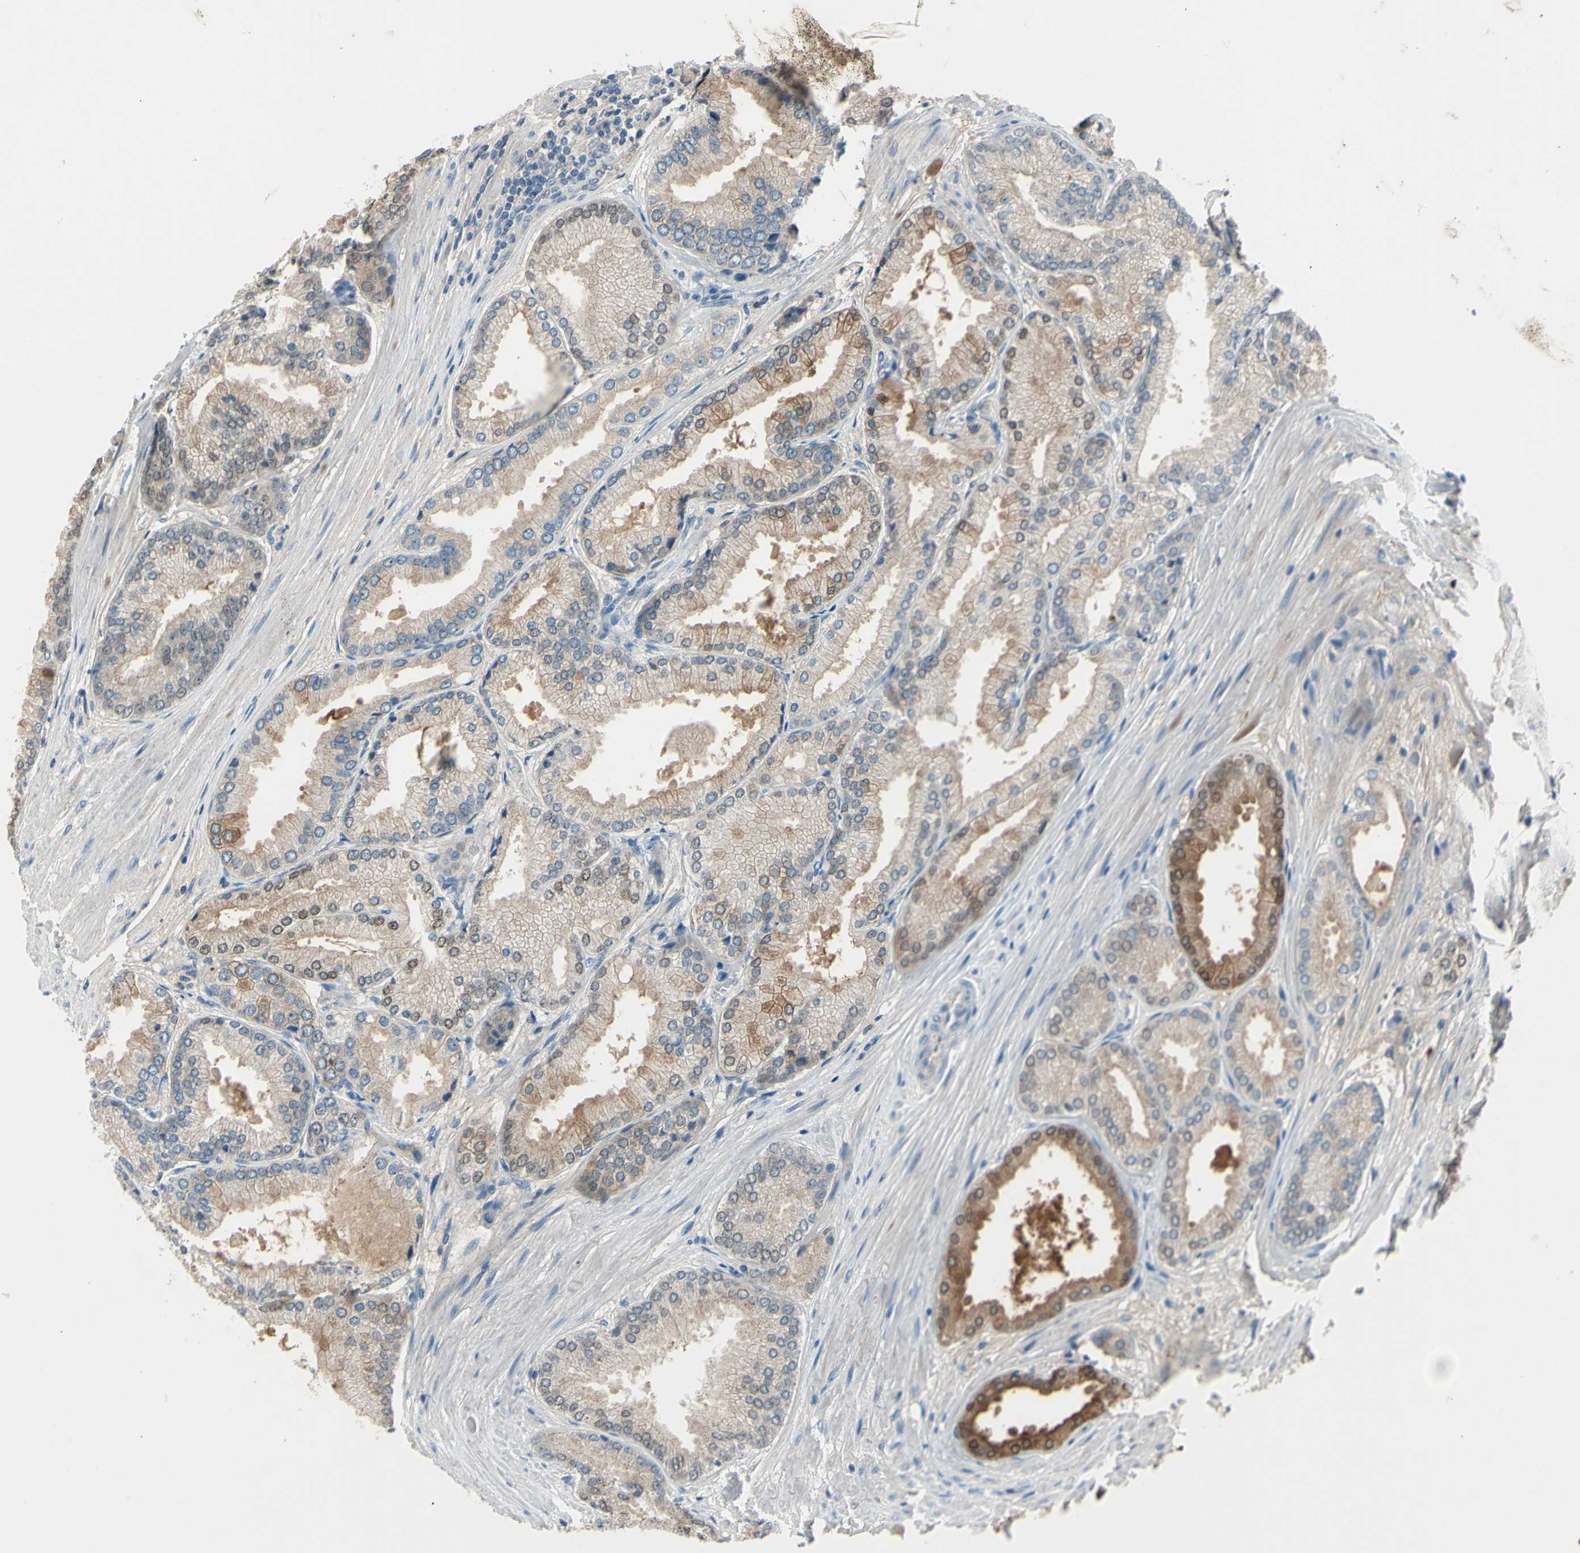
{"staining": {"intensity": "moderate", "quantity": "25%-75%", "location": "cytoplasmic/membranous,nuclear"}, "tissue": "prostate cancer", "cell_type": "Tumor cells", "image_type": "cancer", "snomed": [{"axis": "morphology", "description": "Adenocarcinoma, High grade"}, {"axis": "topography", "description": "Prostate"}], "caption": "Immunohistochemical staining of human prostate cancer displays moderate cytoplasmic/membranous and nuclear protein positivity in about 25%-75% of tumor cells. (Stains: DAB (3,3'-diaminobenzidine) in brown, nuclei in blue, Microscopy: brightfield microscopy at high magnification).", "gene": "ATRN", "patient": {"sex": "male", "age": 59}}